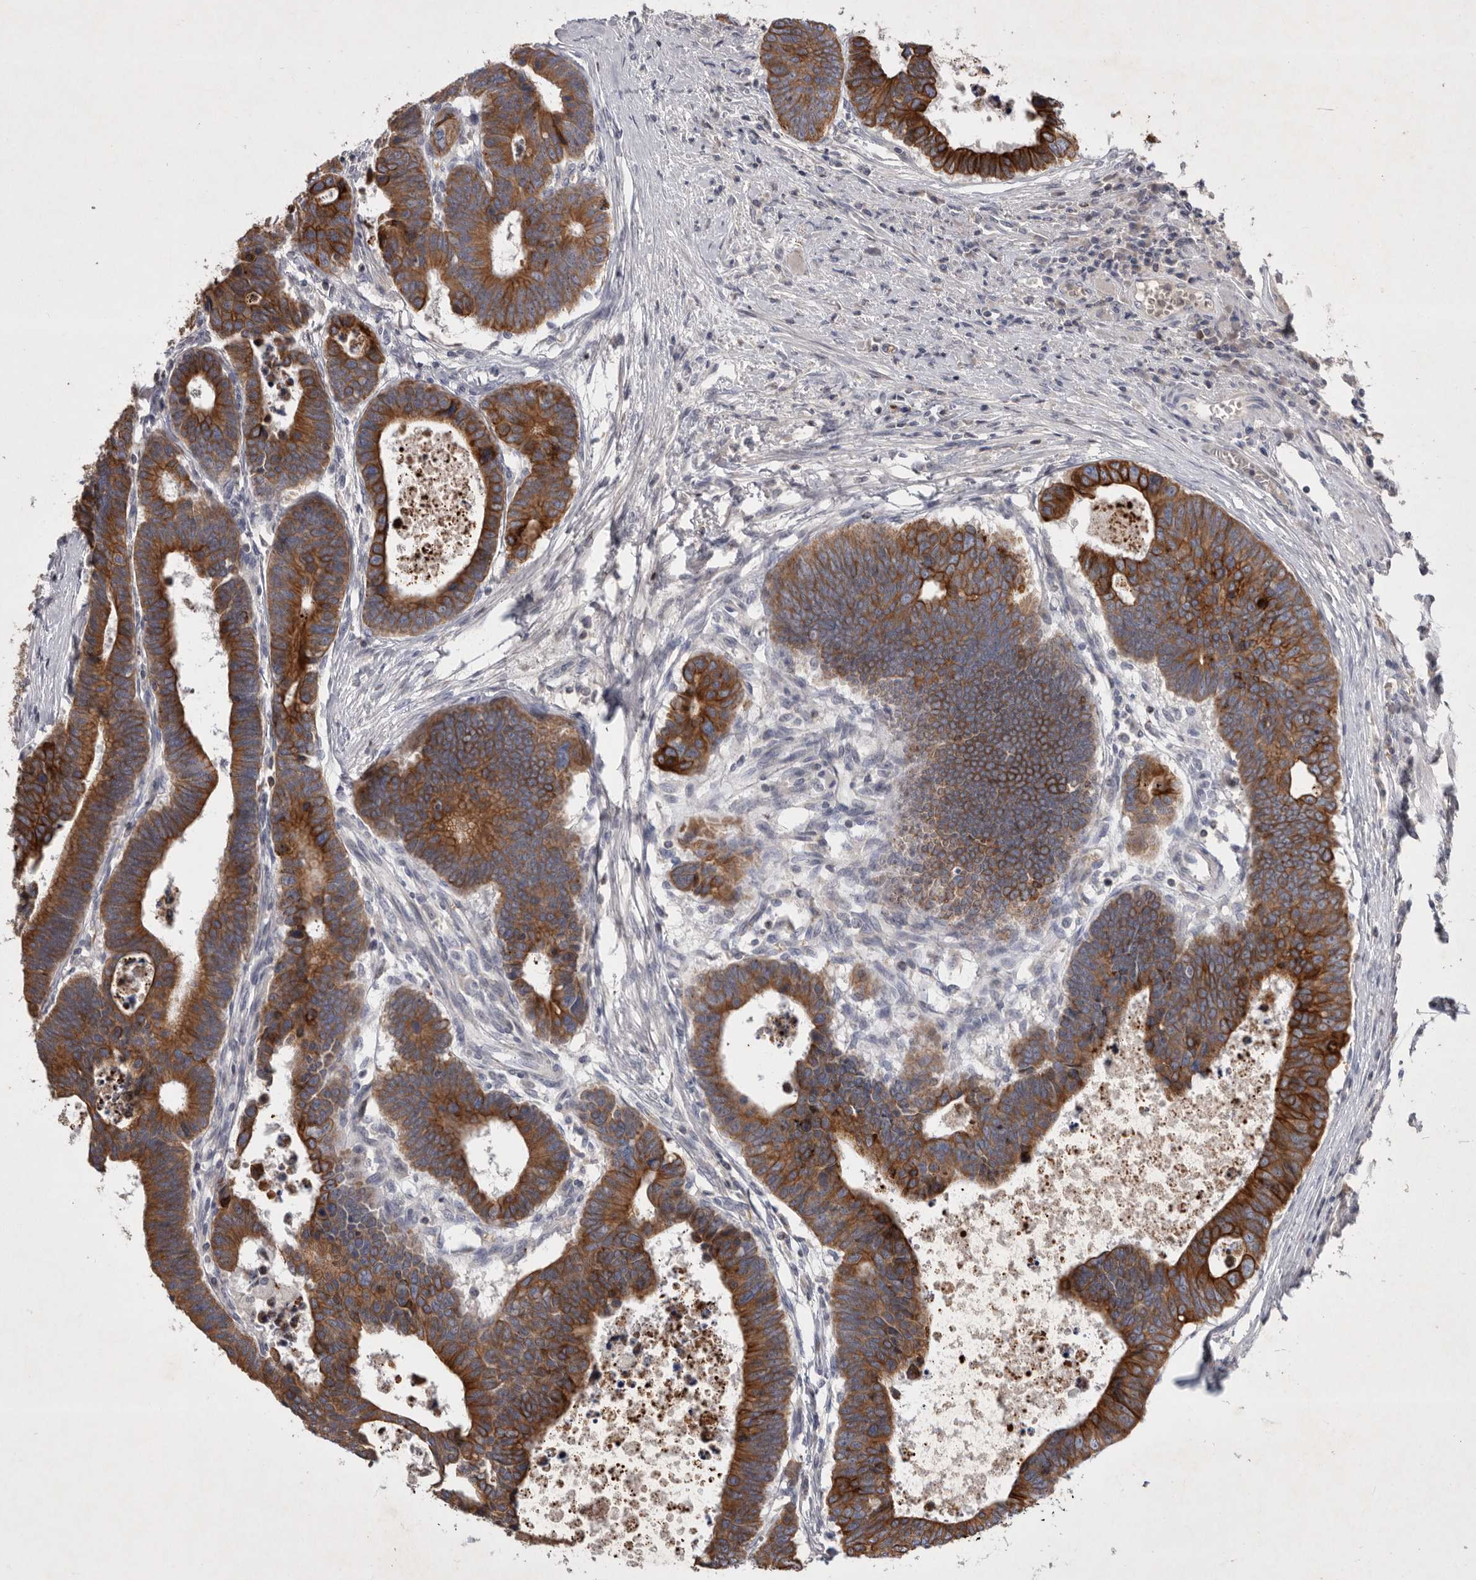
{"staining": {"intensity": "strong", "quantity": ">75%", "location": "cytoplasmic/membranous"}, "tissue": "colorectal cancer", "cell_type": "Tumor cells", "image_type": "cancer", "snomed": [{"axis": "morphology", "description": "Adenocarcinoma, NOS"}, {"axis": "topography", "description": "Rectum"}], "caption": "Colorectal cancer stained for a protein (brown) demonstrates strong cytoplasmic/membranous positive positivity in about >75% of tumor cells.", "gene": "TNFSF14", "patient": {"sex": "male", "age": 84}}